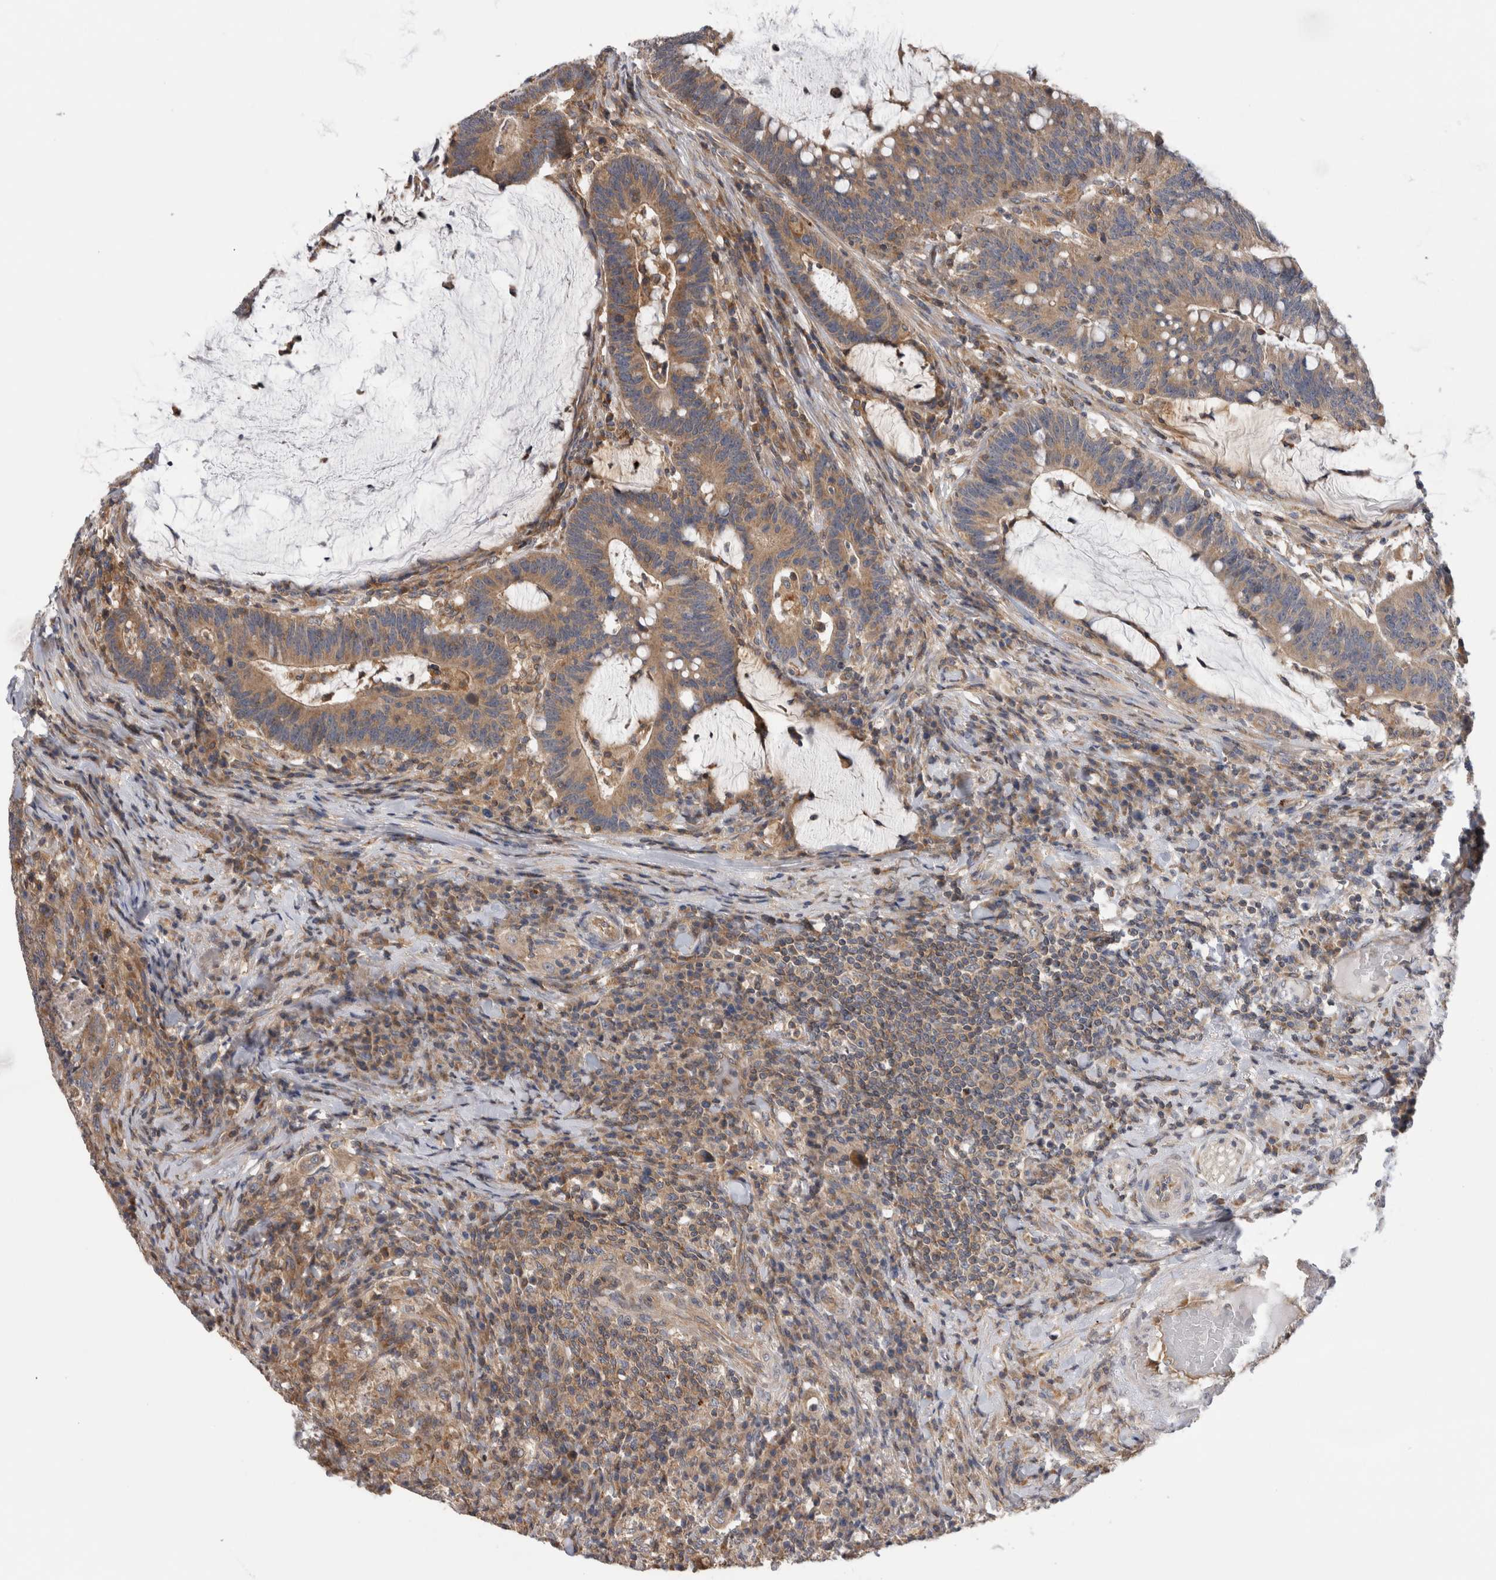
{"staining": {"intensity": "moderate", "quantity": ">75%", "location": "cytoplasmic/membranous"}, "tissue": "colorectal cancer", "cell_type": "Tumor cells", "image_type": "cancer", "snomed": [{"axis": "morphology", "description": "Adenocarcinoma, NOS"}, {"axis": "topography", "description": "Colon"}], "caption": "Protein staining exhibits moderate cytoplasmic/membranous staining in about >75% of tumor cells in colorectal adenocarcinoma.", "gene": "GRIK2", "patient": {"sex": "female", "age": 66}}